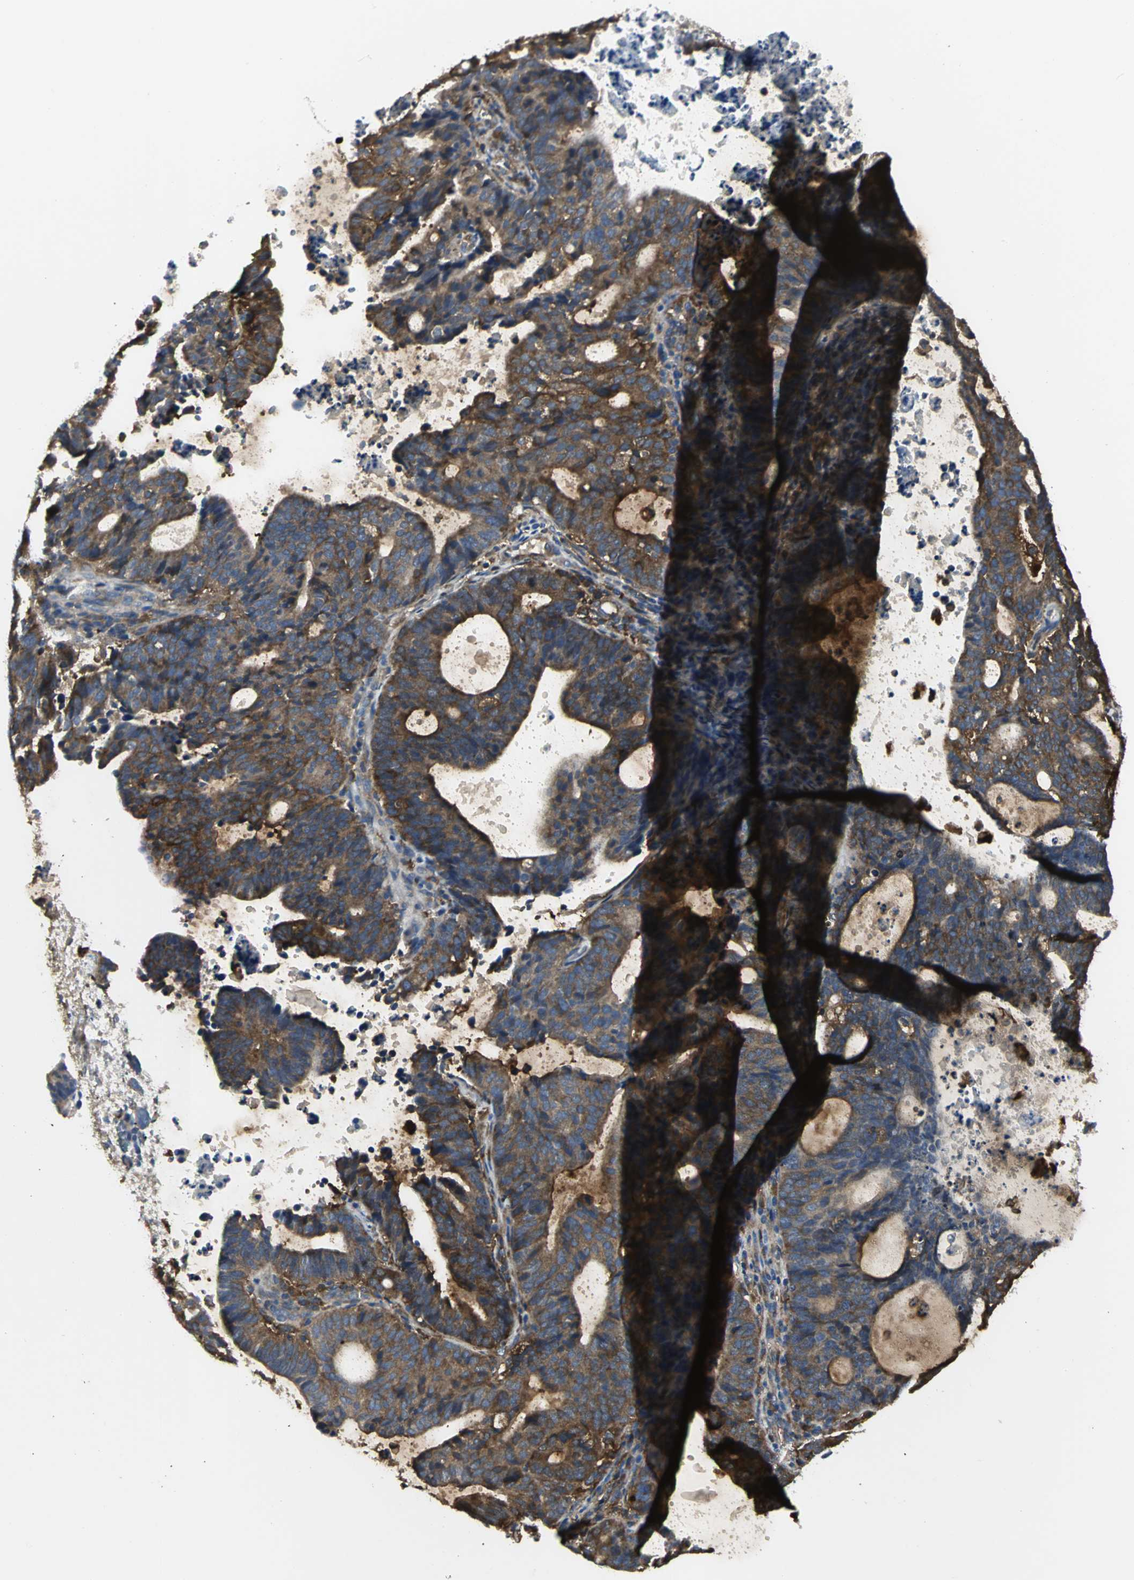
{"staining": {"intensity": "strong", "quantity": ">75%", "location": "cytoplasmic/membranous"}, "tissue": "endometrial cancer", "cell_type": "Tumor cells", "image_type": "cancer", "snomed": [{"axis": "morphology", "description": "Adenocarcinoma, NOS"}, {"axis": "topography", "description": "Uterus"}], "caption": "Adenocarcinoma (endometrial) was stained to show a protein in brown. There is high levels of strong cytoplasmic/membranous expression in approximately >75% of tumor cells. (DAB (3,3'-diaminobenzidine) IHC with brightfield microscopy, high magnification).", "gene": "CHRNB1", "patient": {"sex": "female", "age": 83}}